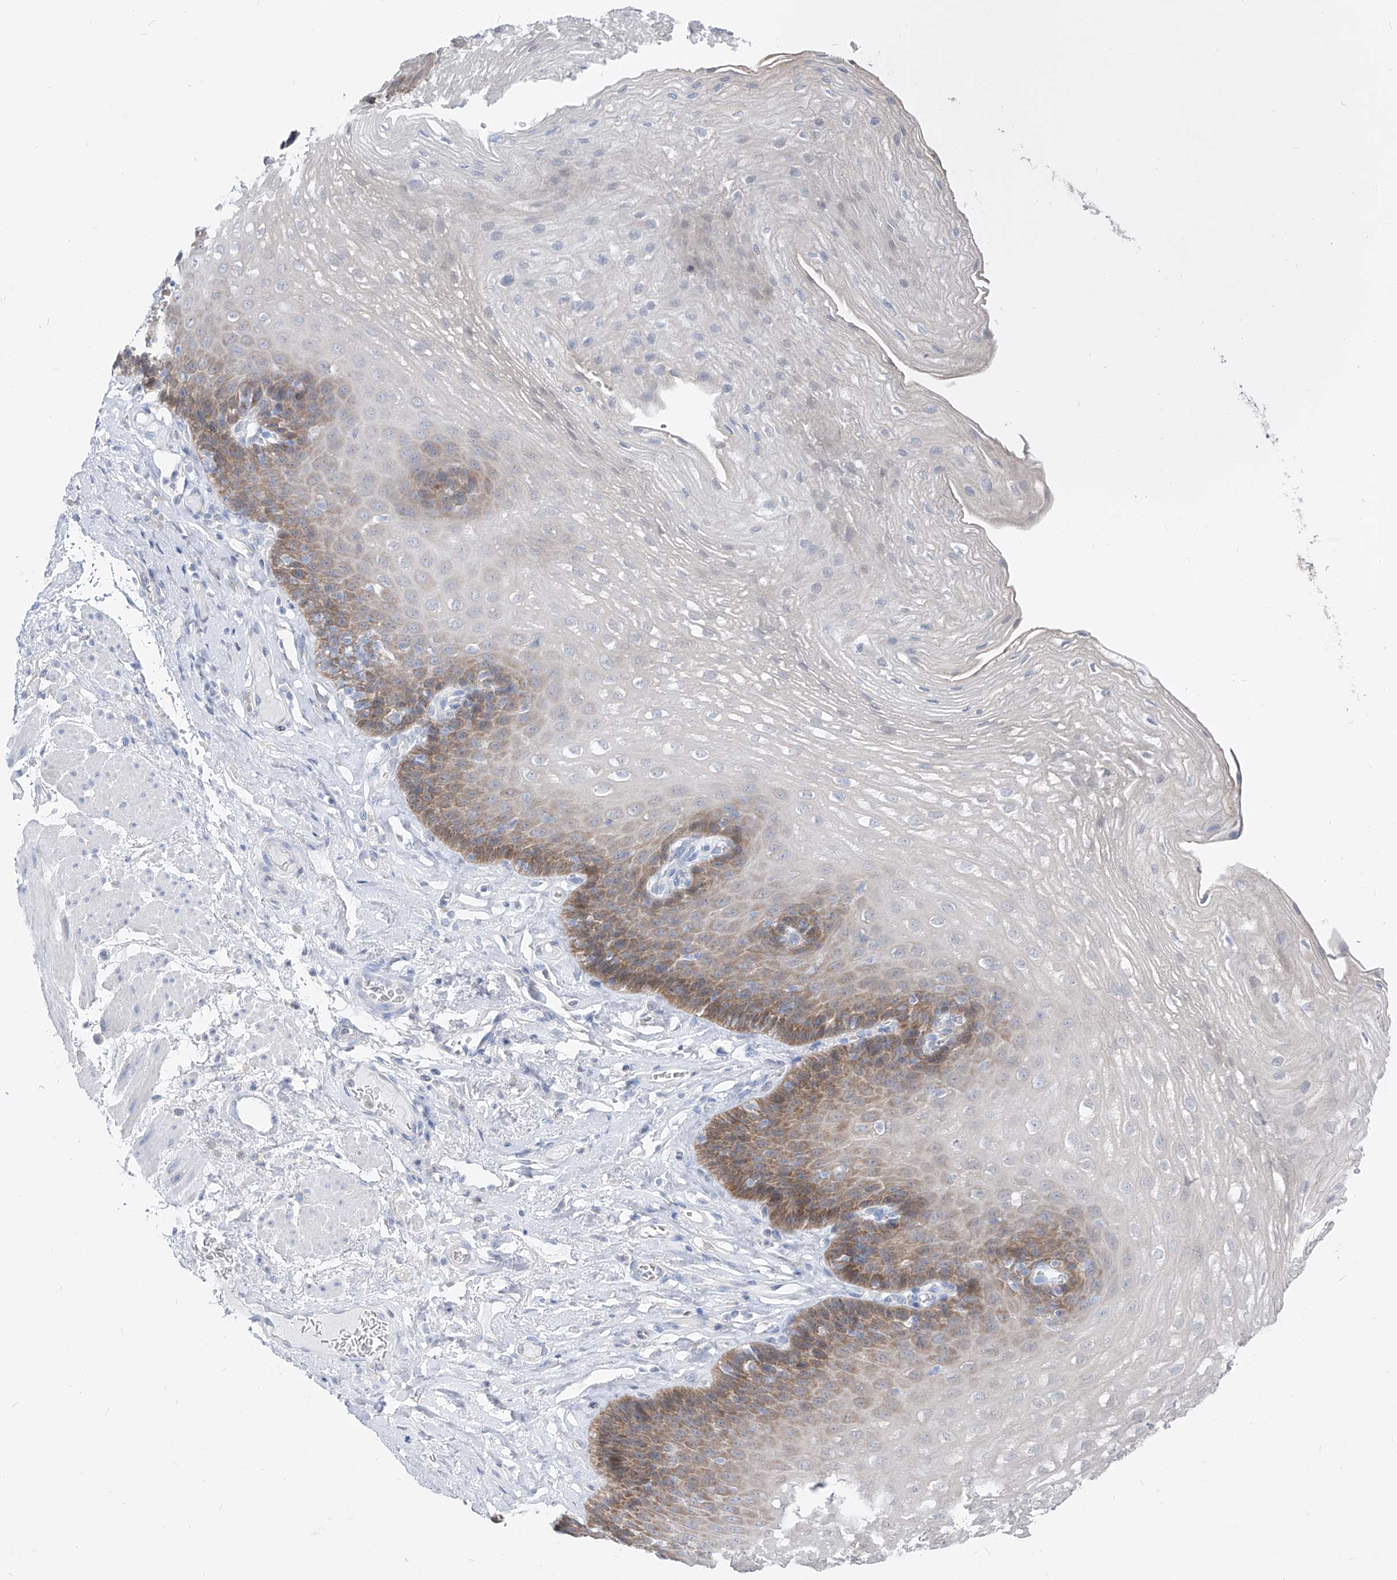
{"staining": {"intensity": "moderate", "quantity": "25%-75%", "location": "cytoplasmic/membranous"}, "tissue": "esophagus", "cell_type": "Squamous epithelial cells", "image_type": "normal", "snomed": [{"axis": "morphology", "description": "Normal tissue, NOS"}, {"axis": "topography", "description": "Esophagus"}], "caption": "Normal esophagus shows moderate cytoplasmic/membranous positivity in about 25%-75% of squamous epithelial cells, visualized by immunohistochemistry.", "gene": "UFL1", "patient": {"sex": "female", "age": 66}}